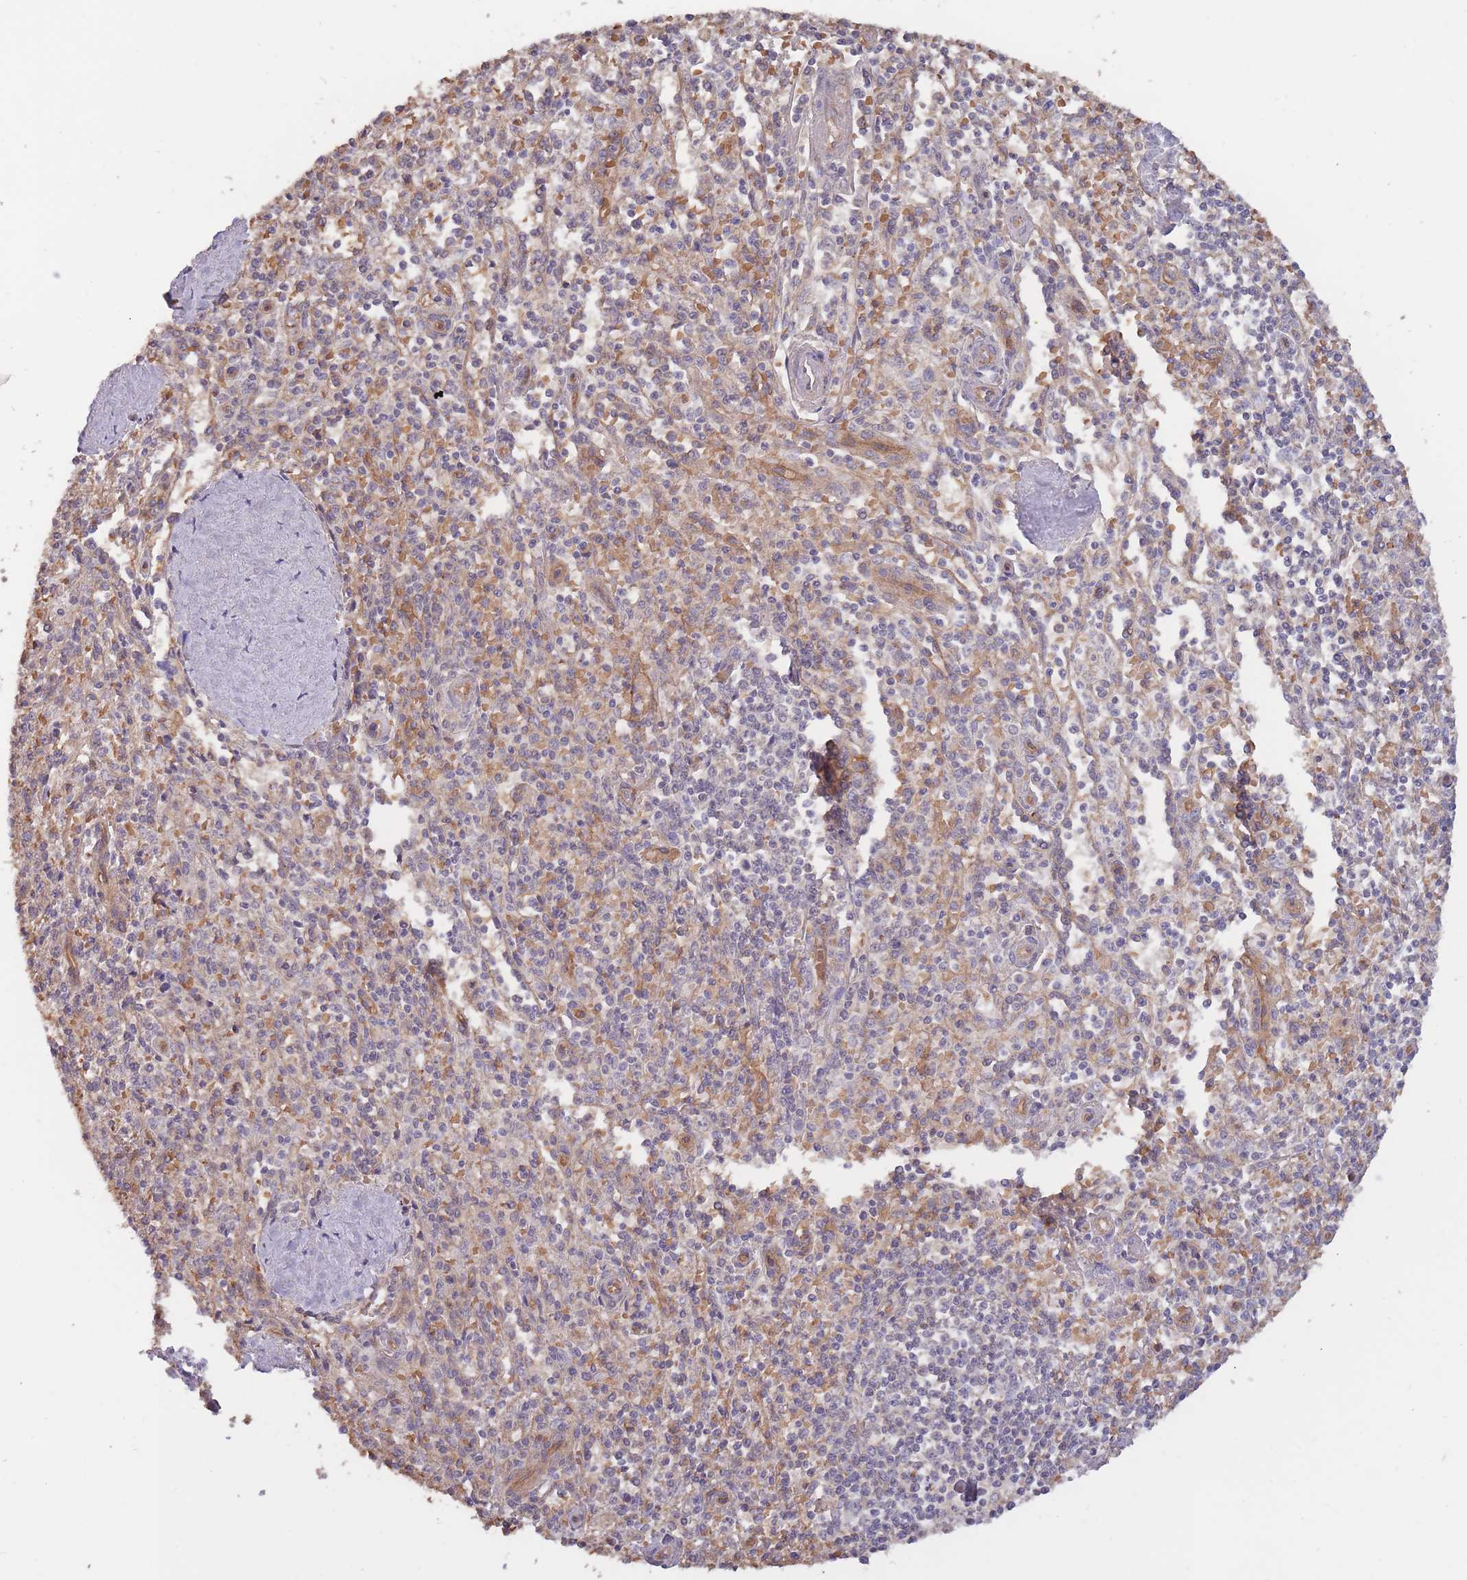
{"staining": {"intensity": "negative", "quantity": "none", "location": "none"}, "tissue": "spleen", "cell_type": "Cells in red pulp", "image_type": "normal", "snomed": [{"axis": "morphology", "description": "Normal tissue, NOS"}, {"axis": "topography", "description": "Spleen"}], "caption": "The image displays no significant expression in cells in red pulp of spleen. Nuclei are stained in blue.", "gene": "KIAA1755", "patient": {"sex": "female", "age": 70}}